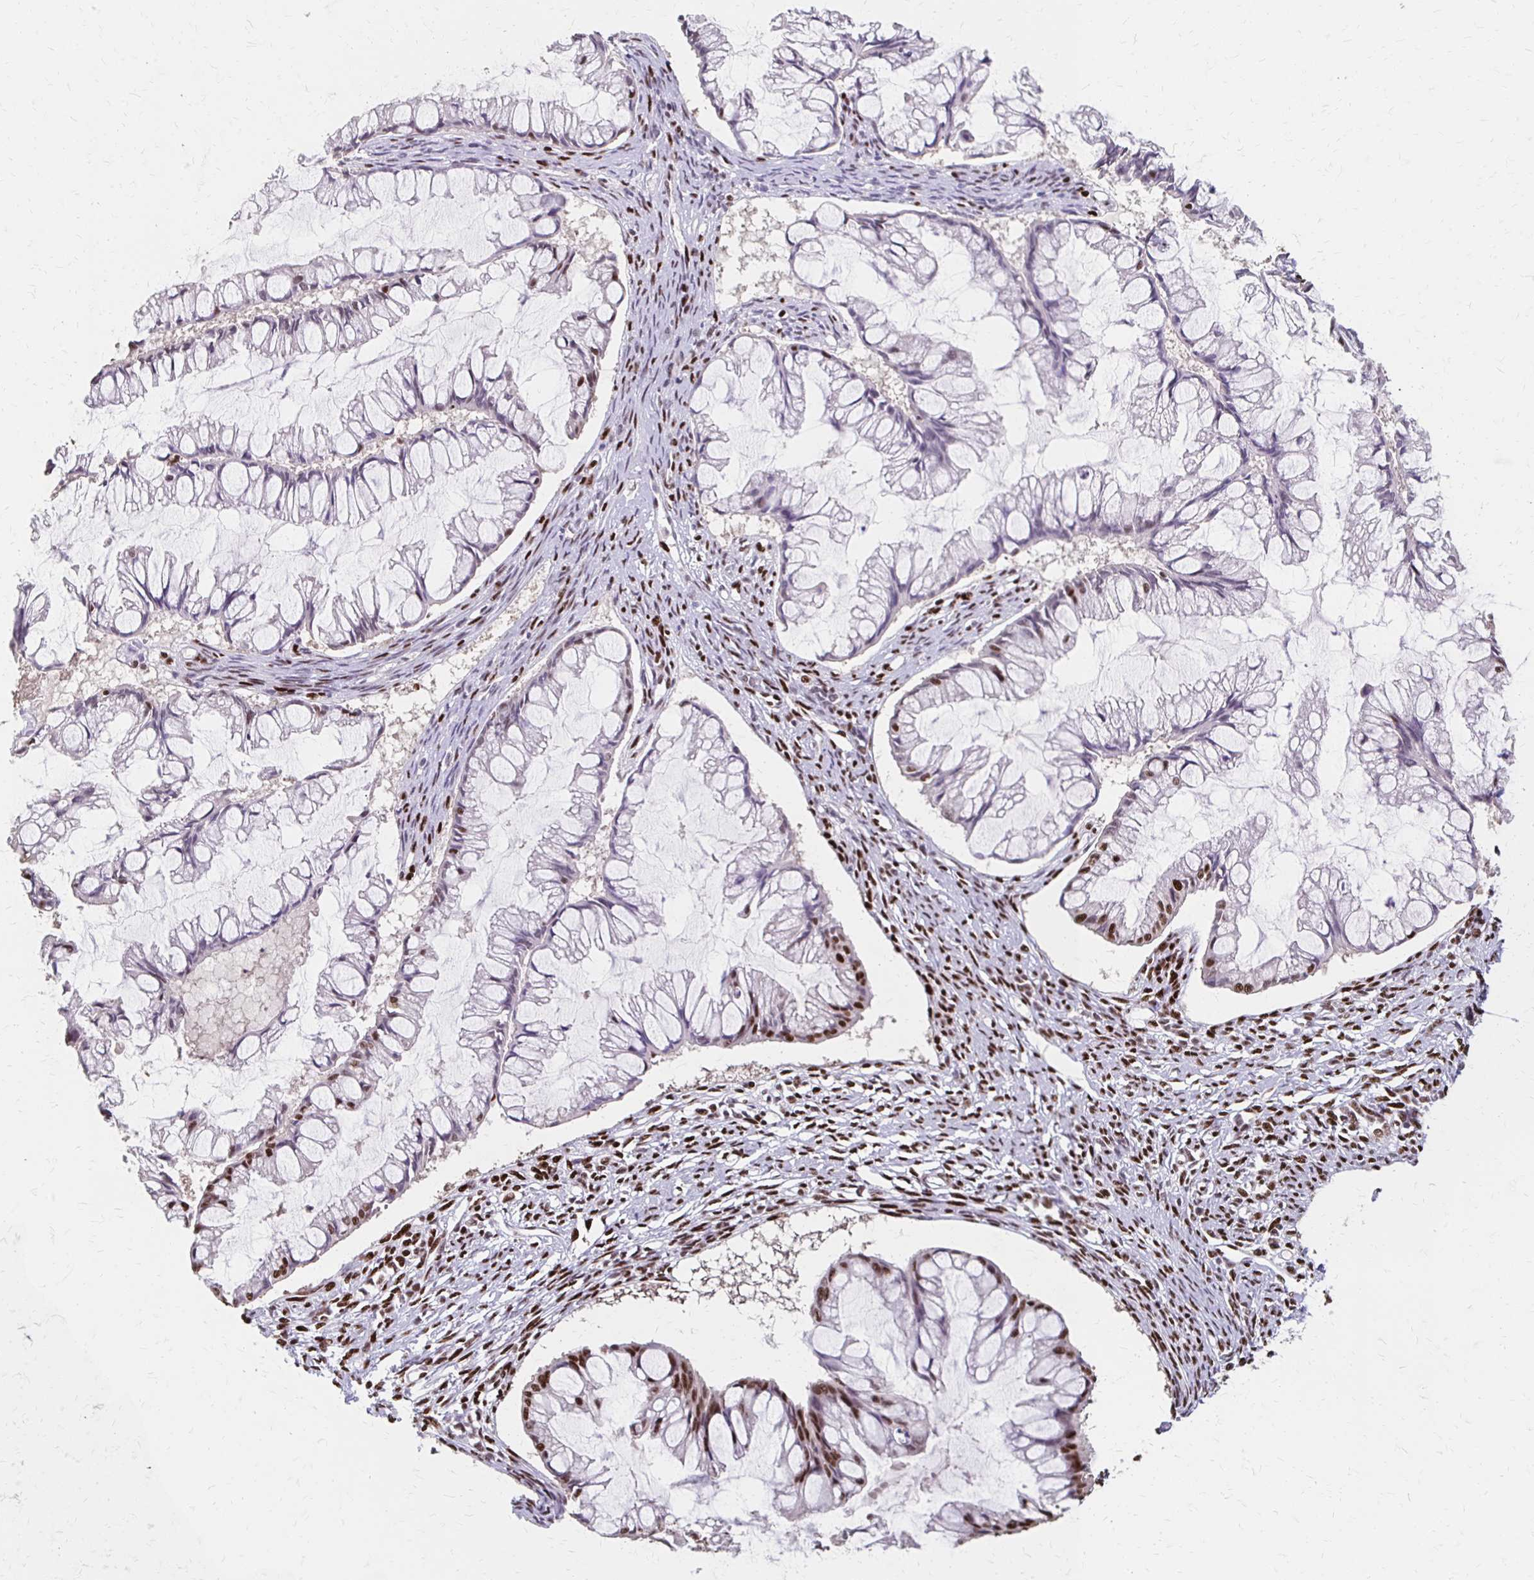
{"staining": {"intensity": "strong", "quantity": "25%-75%", "location": "nuclear"}, "tissue": "ovarian cancer", "cell_type": "Tumor cells", "image_type": "cancer", "snomed": [{"axis": "morphology", "description": "Cystadenocarcinoma, mucinous, NOS"}, {"axis": "topography", "description": "Ovary"}], "caption": "High-magnification brightfield microscopy of mucinous cystadenocarcinoma (ovarian) stained with DAB (3,3'-diaminobenzidine) (brown) and counterstained with hematoxylin (blue). tumor cells exhibit strong nuclear staining is appreciated in about25%-75% of cells.", "gene": "CNKSR3", "patient": {"sex": "female", "age": 73}}